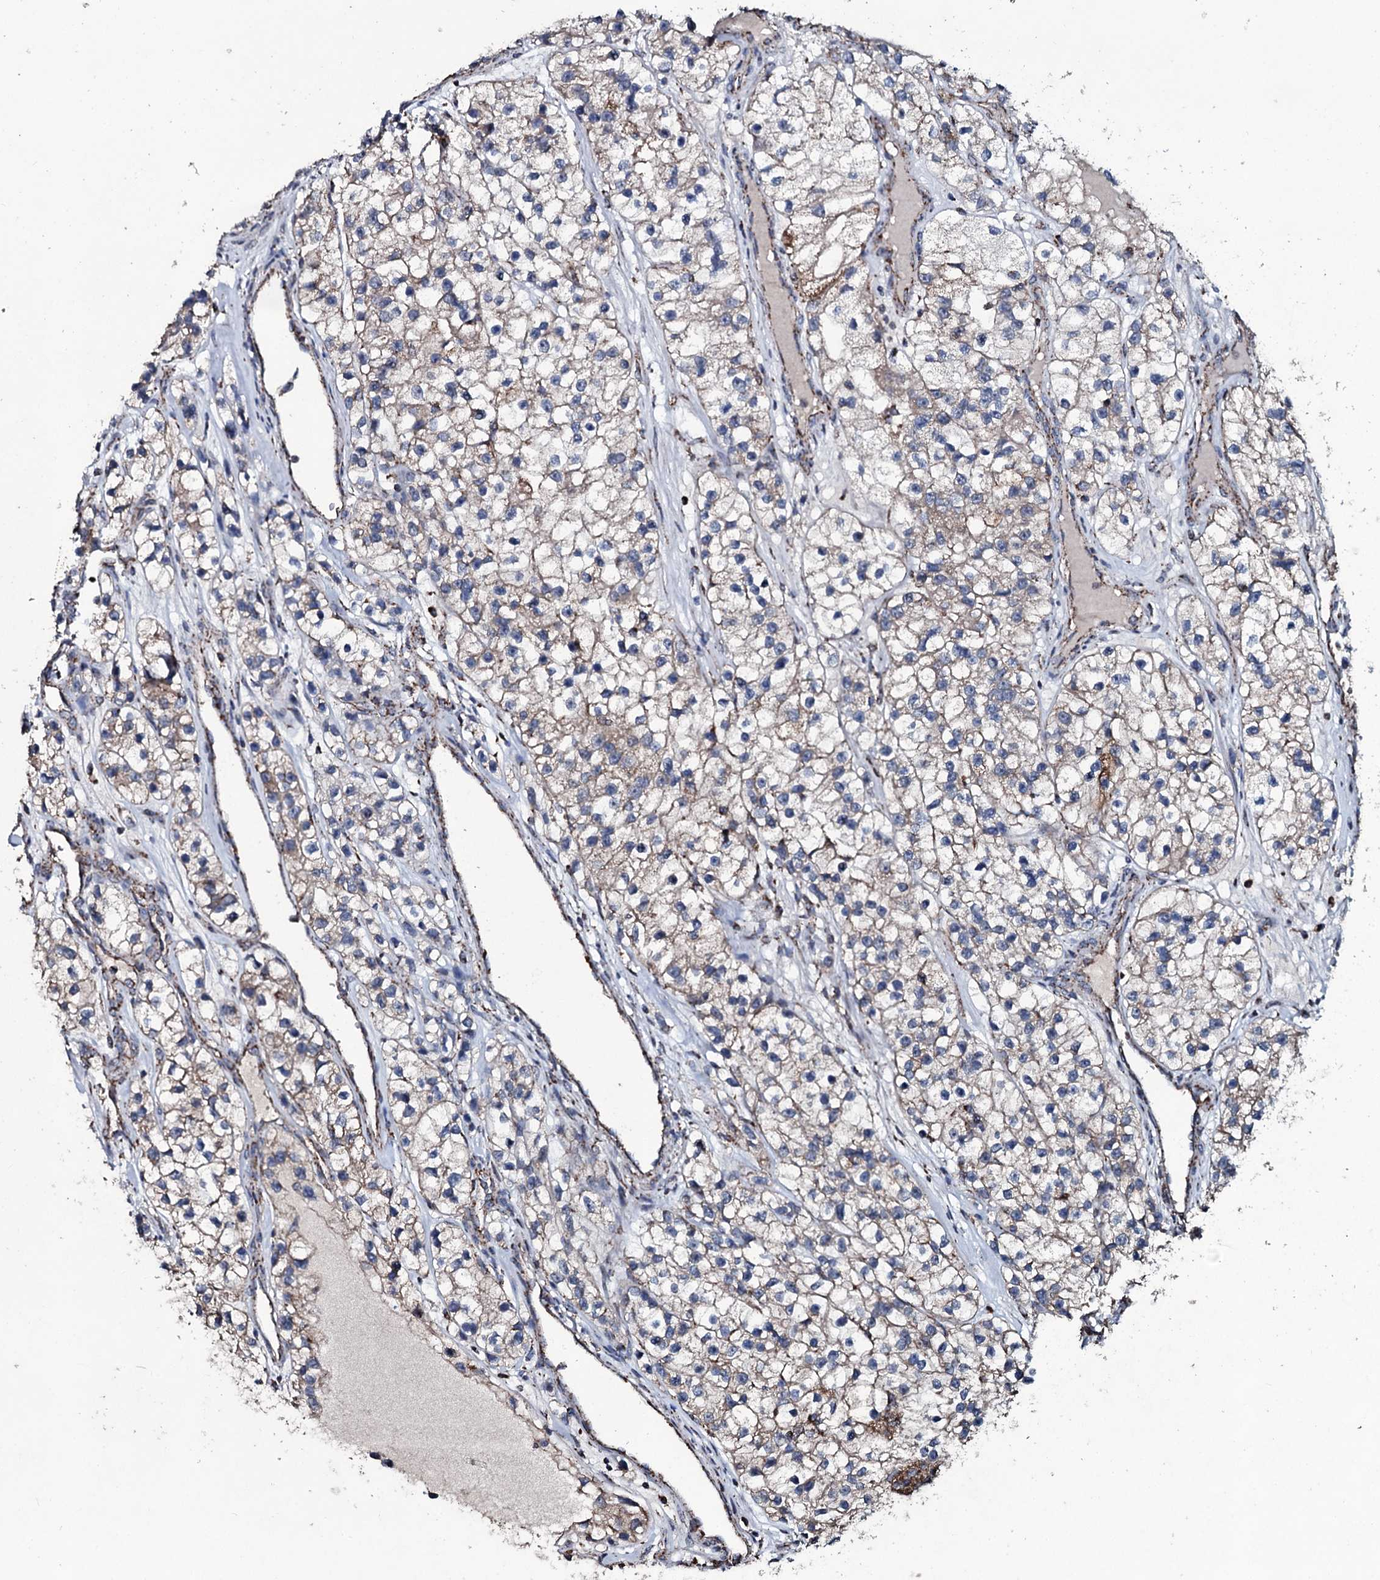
{"staining": {"intensity": "weak", "quantity": "25%-75%", "location": "cytoplasmic/membranous"}, "tissue": "renal cancer", "cell_type": "Tumor cells", "image_type": "cancer", "snomed": [{"axis": "morphology", "description": "Adenocarcinoma, NOS"}, {"axis": "topography", "description": "Kidney"}], "caption": "A micrograph of human renal cancer (adenocarcinoma) stained for a protein demonstrates weak cytoplasmic/membranous brown staining in tumor cells. The staining was performed using DAB (3,3'-diaminobenzidine), with brown indicating positive protein expression. Nuclei are stained blue with hematoxylin.", "gene": "DYNC2I2", "patient": {"sex": "female", "age": 57}}